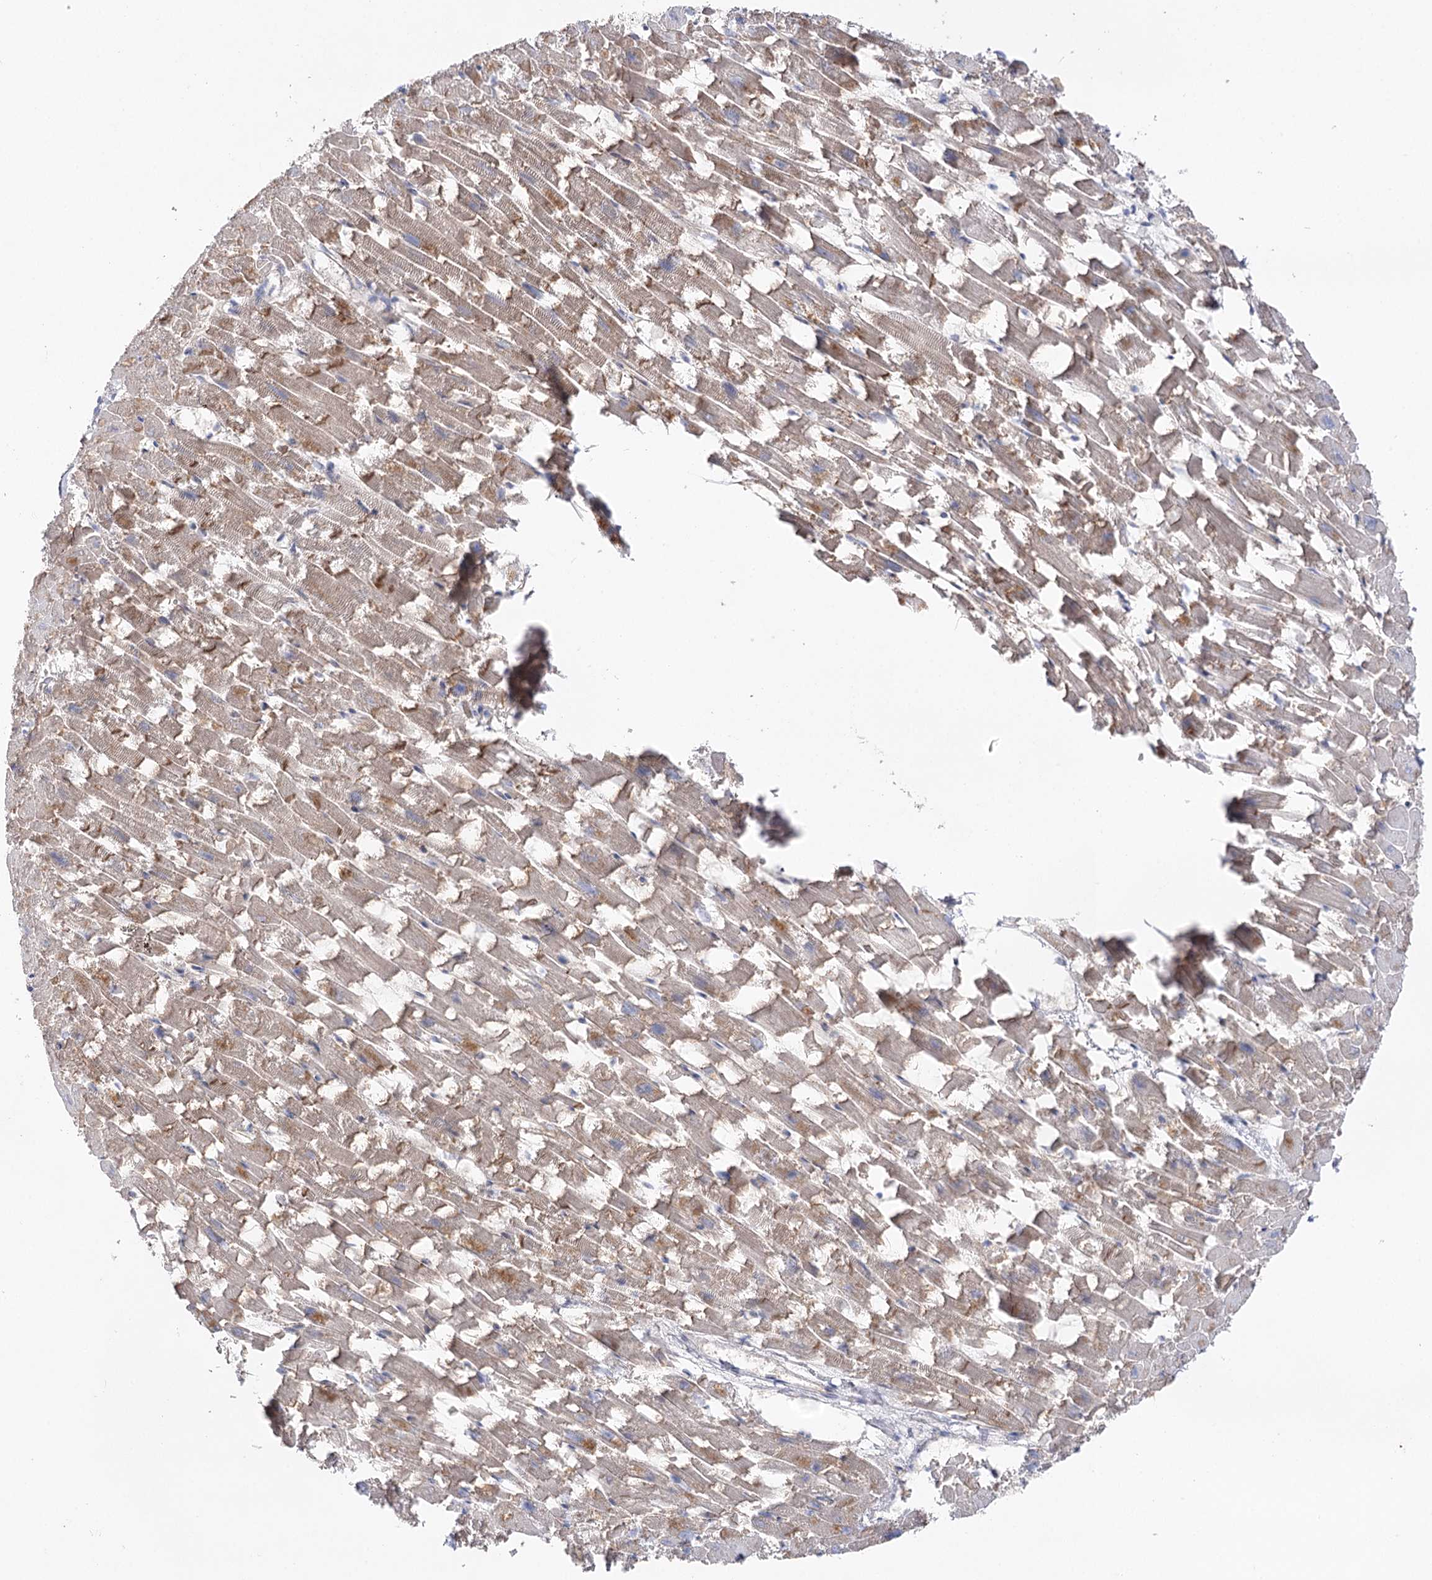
{"staining": {"intensity": "moderate", "quantity": "25%-75%", "location": "cytoplasmic/membranous"}, "tissue": "heart muscle", "cell_type": "Cardiomyocytes", "image_type": "normal", "snomed": [{"axis": "morphology", "description": "Normal tissue, NOS"}, {"axis": "topography", "description": "Heart"}], "caption": "Cardiomyocytes show medium levels of moderate cytoplasmic/membranous expression in approximately 25%-75% of cells in benign heart muscle.", "gene": "LRRC14B", "patient": {"sex": "female", "age": 64}}